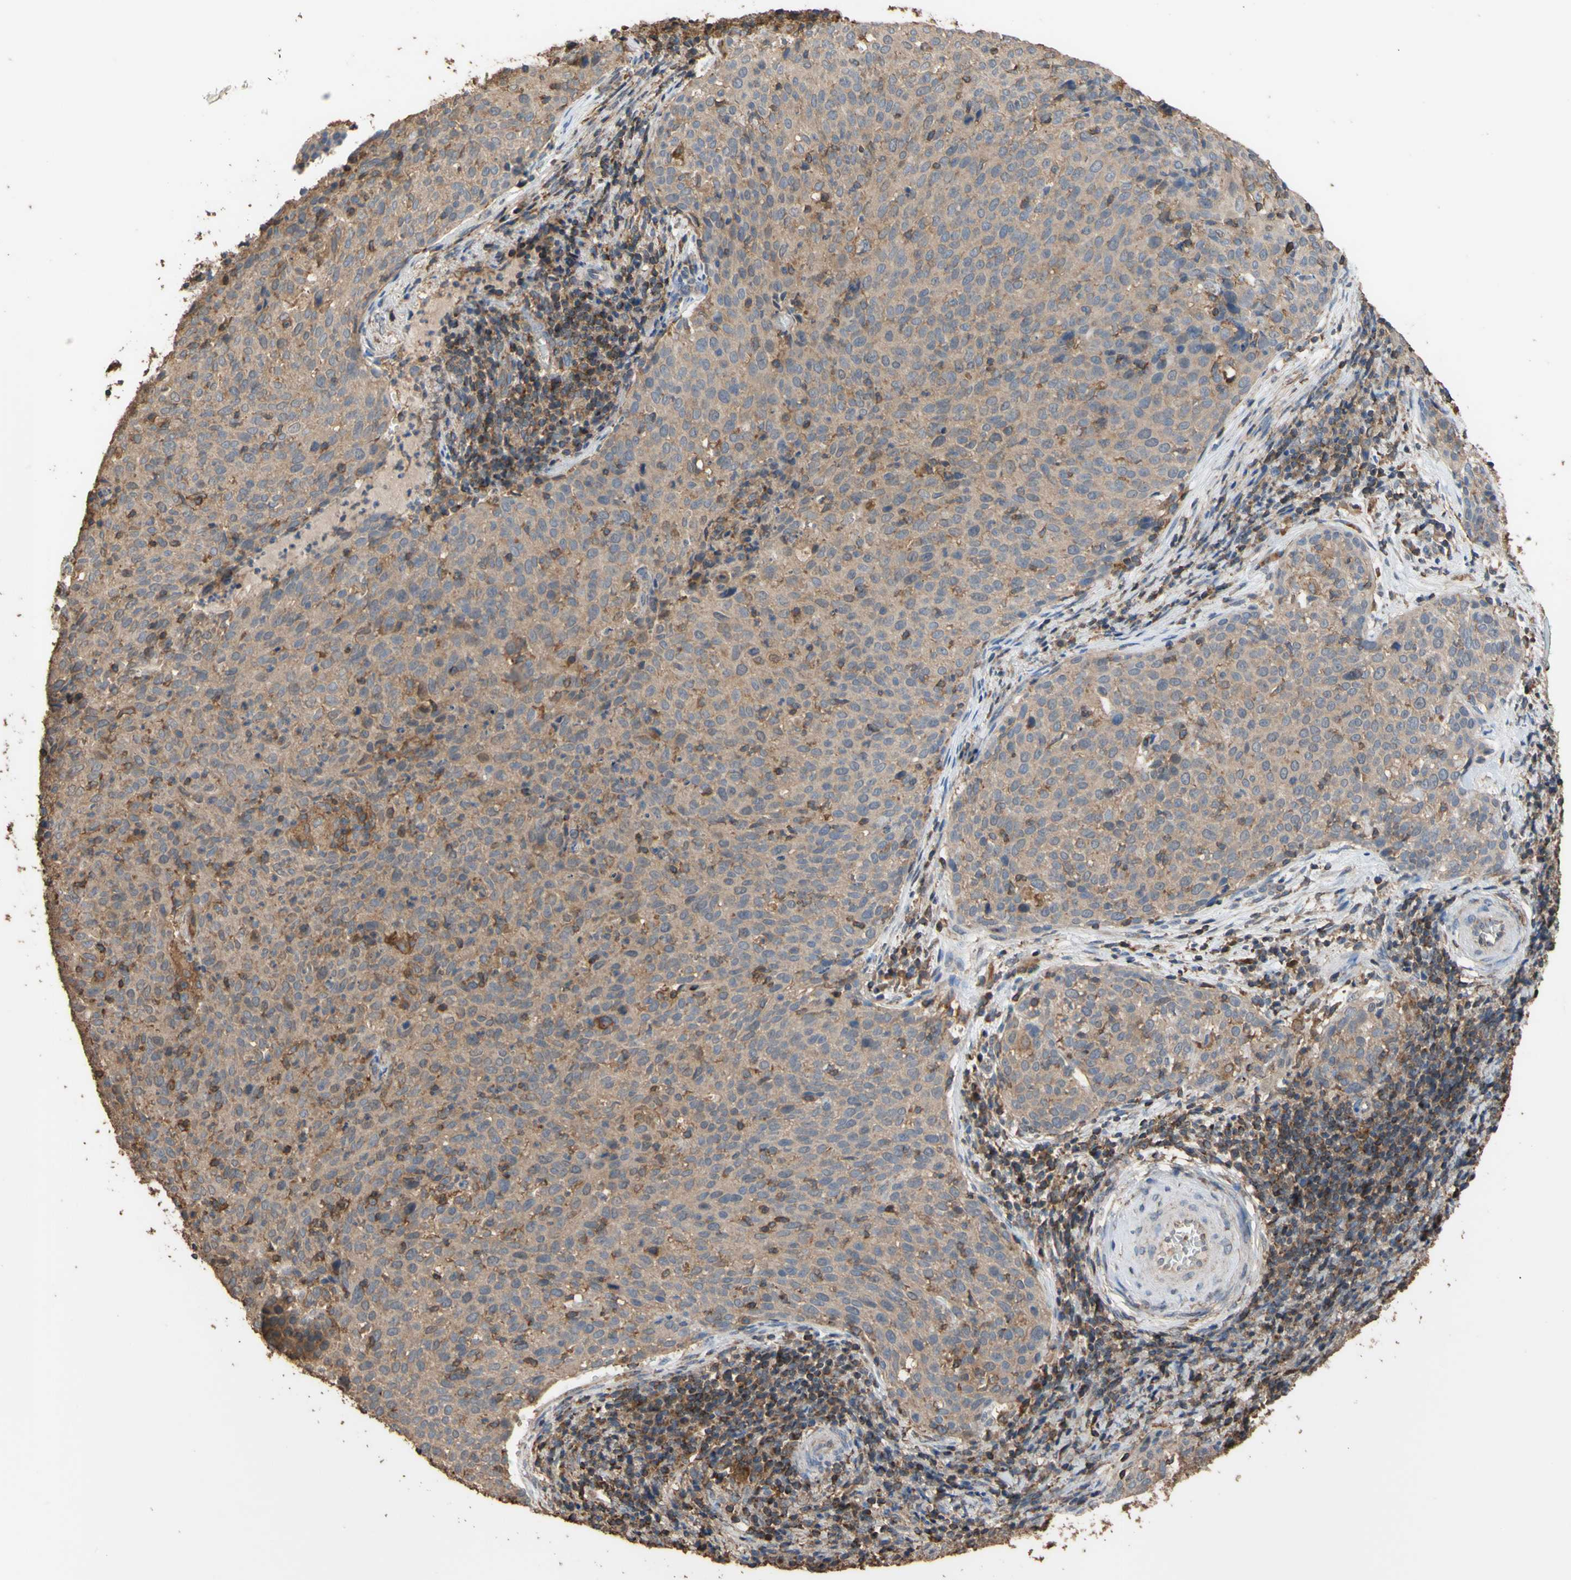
{"staining": {"intensity": "moderate", "quantity": ">75%", "location": "cytoplasmic/membranous"}, "tissue": "cervical cancer", "cell_type": "Tumor cells", "image_type": "cancer", "snomed": [{"axis": "morphology", "description": "Squamous cell carcinoma, NOS"}, {"axis": "topography", "description": "Cervix"}], "caption": "High-power microscopy captured an immunohistochemistry photomicrograph of cervical cancer (squamous cell carcinoma), revealing moderate cytoplasmic/membranous expression in approximately >75% of tumor cells.", "gene": "ALDH9A1", "patient": {"sex": "female", "age": 38}}